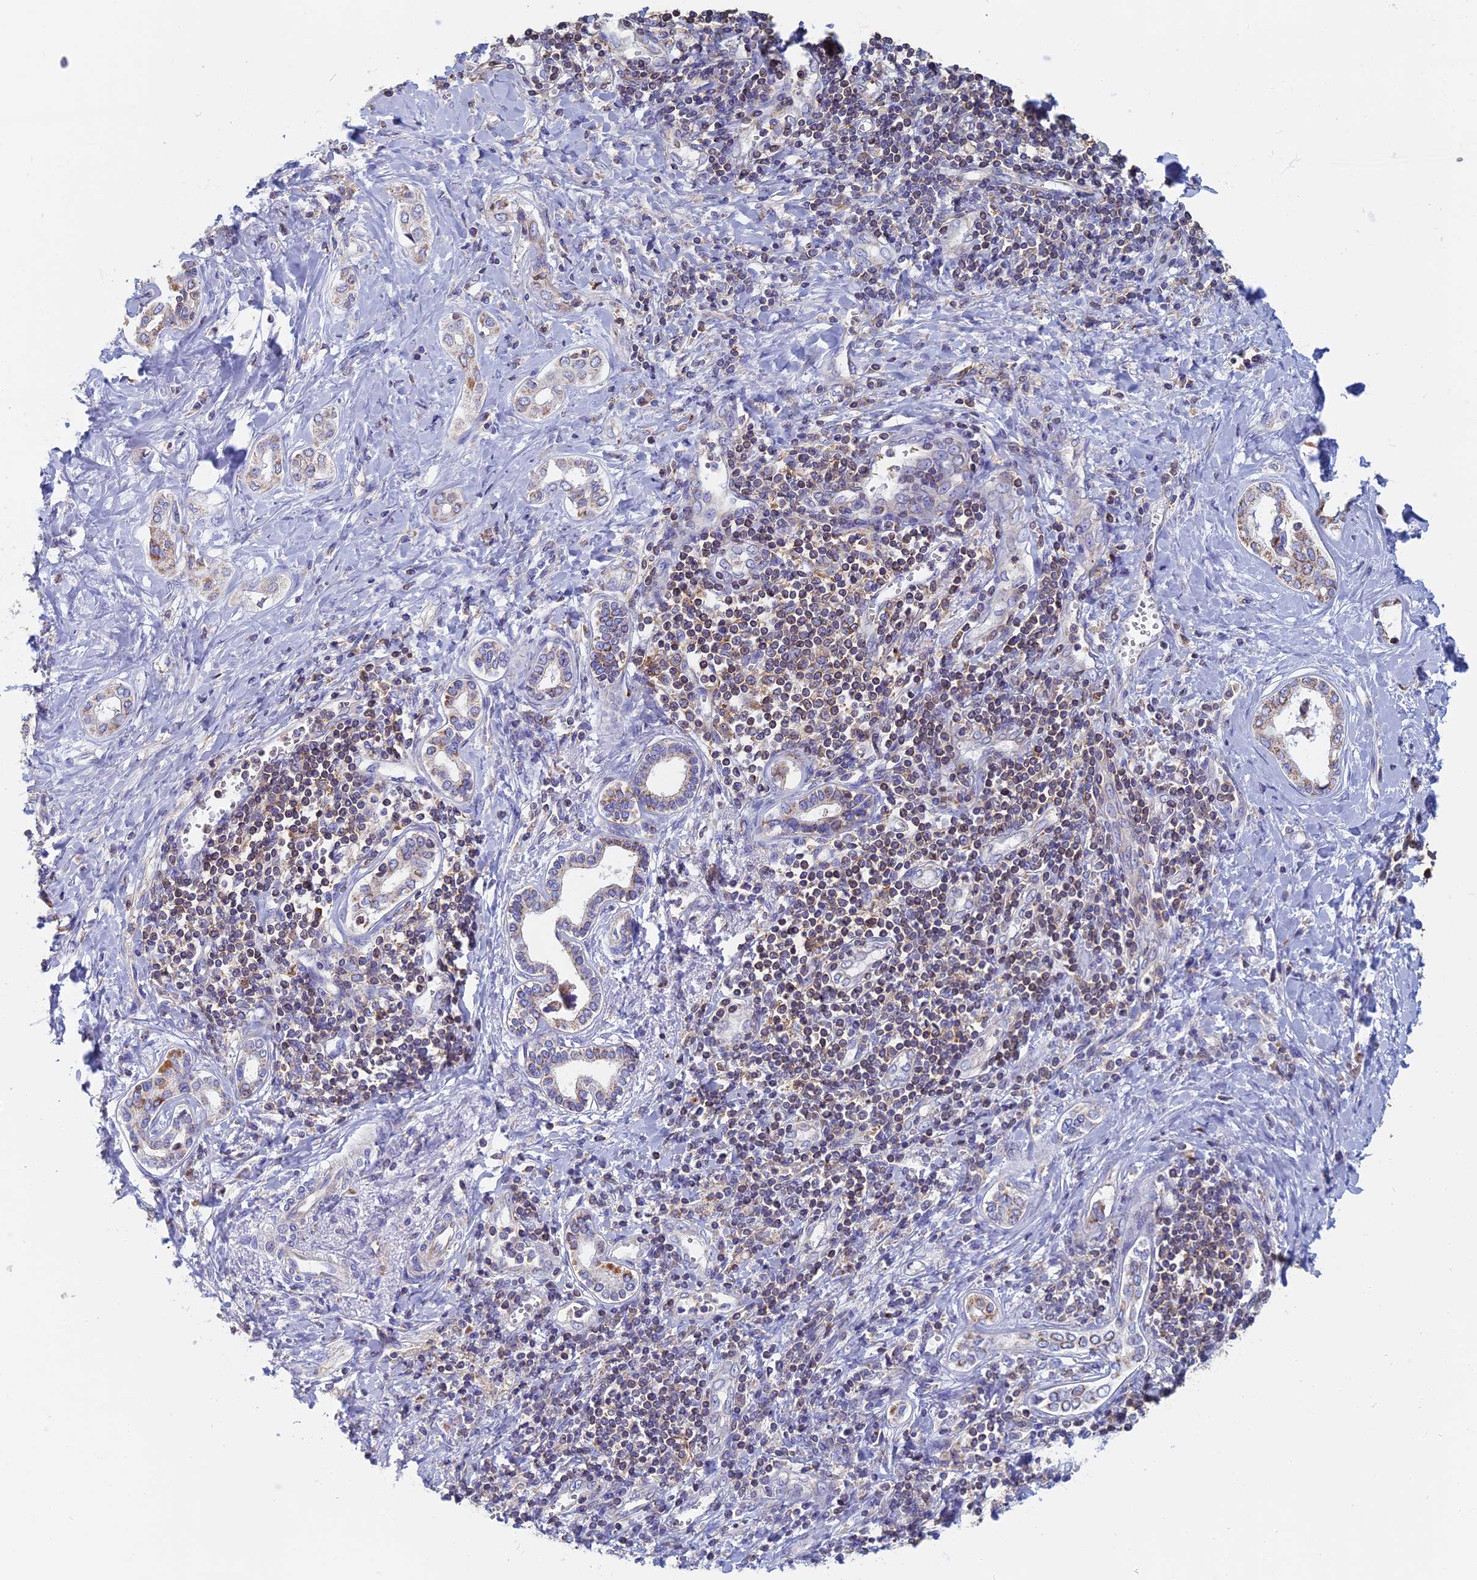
{"staining": {"intensity": "moderate", "quantity": "<25%", "location": "cytoplasmic/membranous"}, "tissue": "liver cancer", "cell_type": "Tumor cells", "image_type": "cancer", "snomed": [{"axis": "morphology", "description": "Cholangiocarcinoma"}, {"axis": "topography", "description": "Liver"}], "caption": "A low amount of moderate cytoplasmic/membranous positivity is identified in approximately <25% of tumor cells in liver cancer (cholangiocarcinoma) tissue.", "gene": "HSD17B8", "patient": {"sex": "female", "age": 77}}